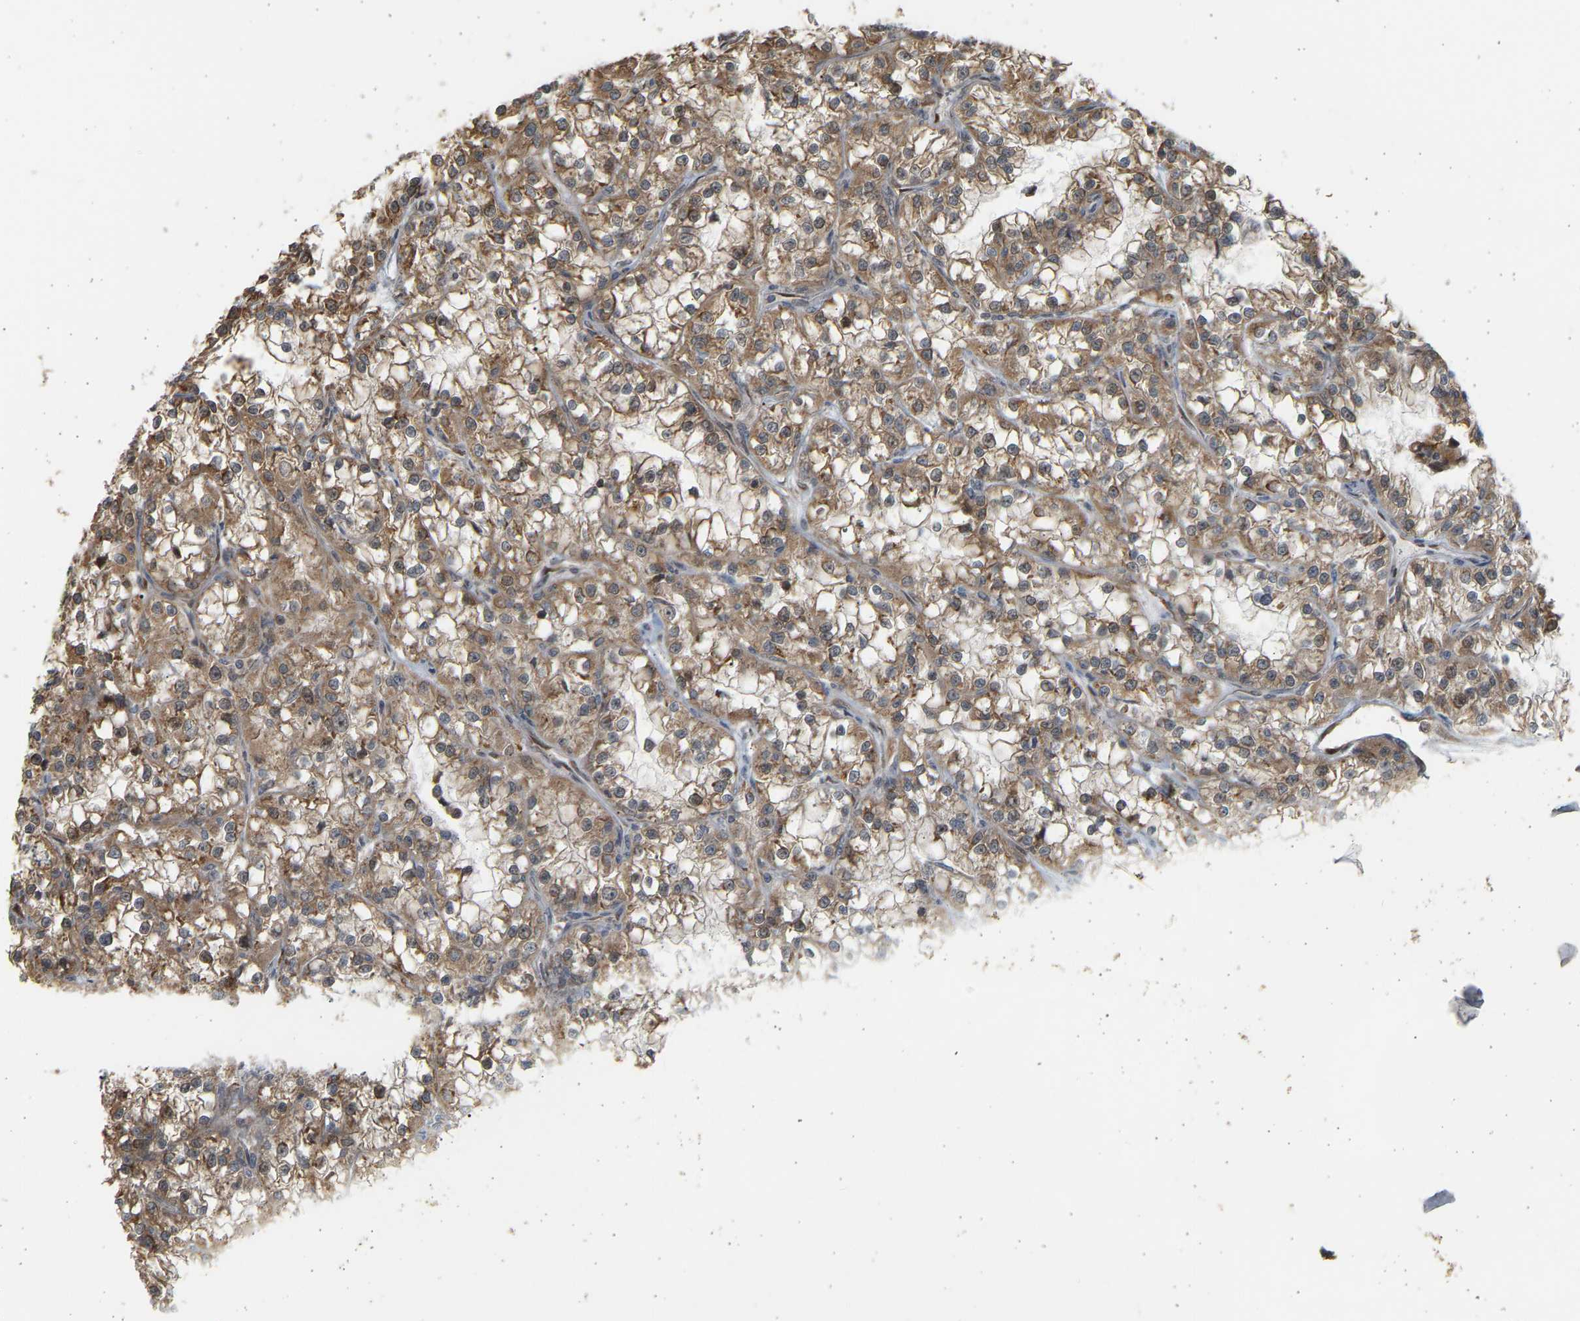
{"staining": {"intensity": "moderate", "quantity": ">75%", "location": "cytoplasmic/membranous"}, "tissue": "renal cancer", "cell_type": "Tumor cells", "image_type": "cancer", "snomed": [{"axis": "morphology", "description": "Adenocarcinoma, NOS"}, {"axis": "topography", "description": "Kidney"}], "caption": "Adenocarcinoma (renal) stained for a protein (brown) exhibits moderate cytoplasmic/membranous positive positivity in about >75% of tumor cells.", "gene": "B4GALT6", "patient": {"sex": "female", "age": 52}}